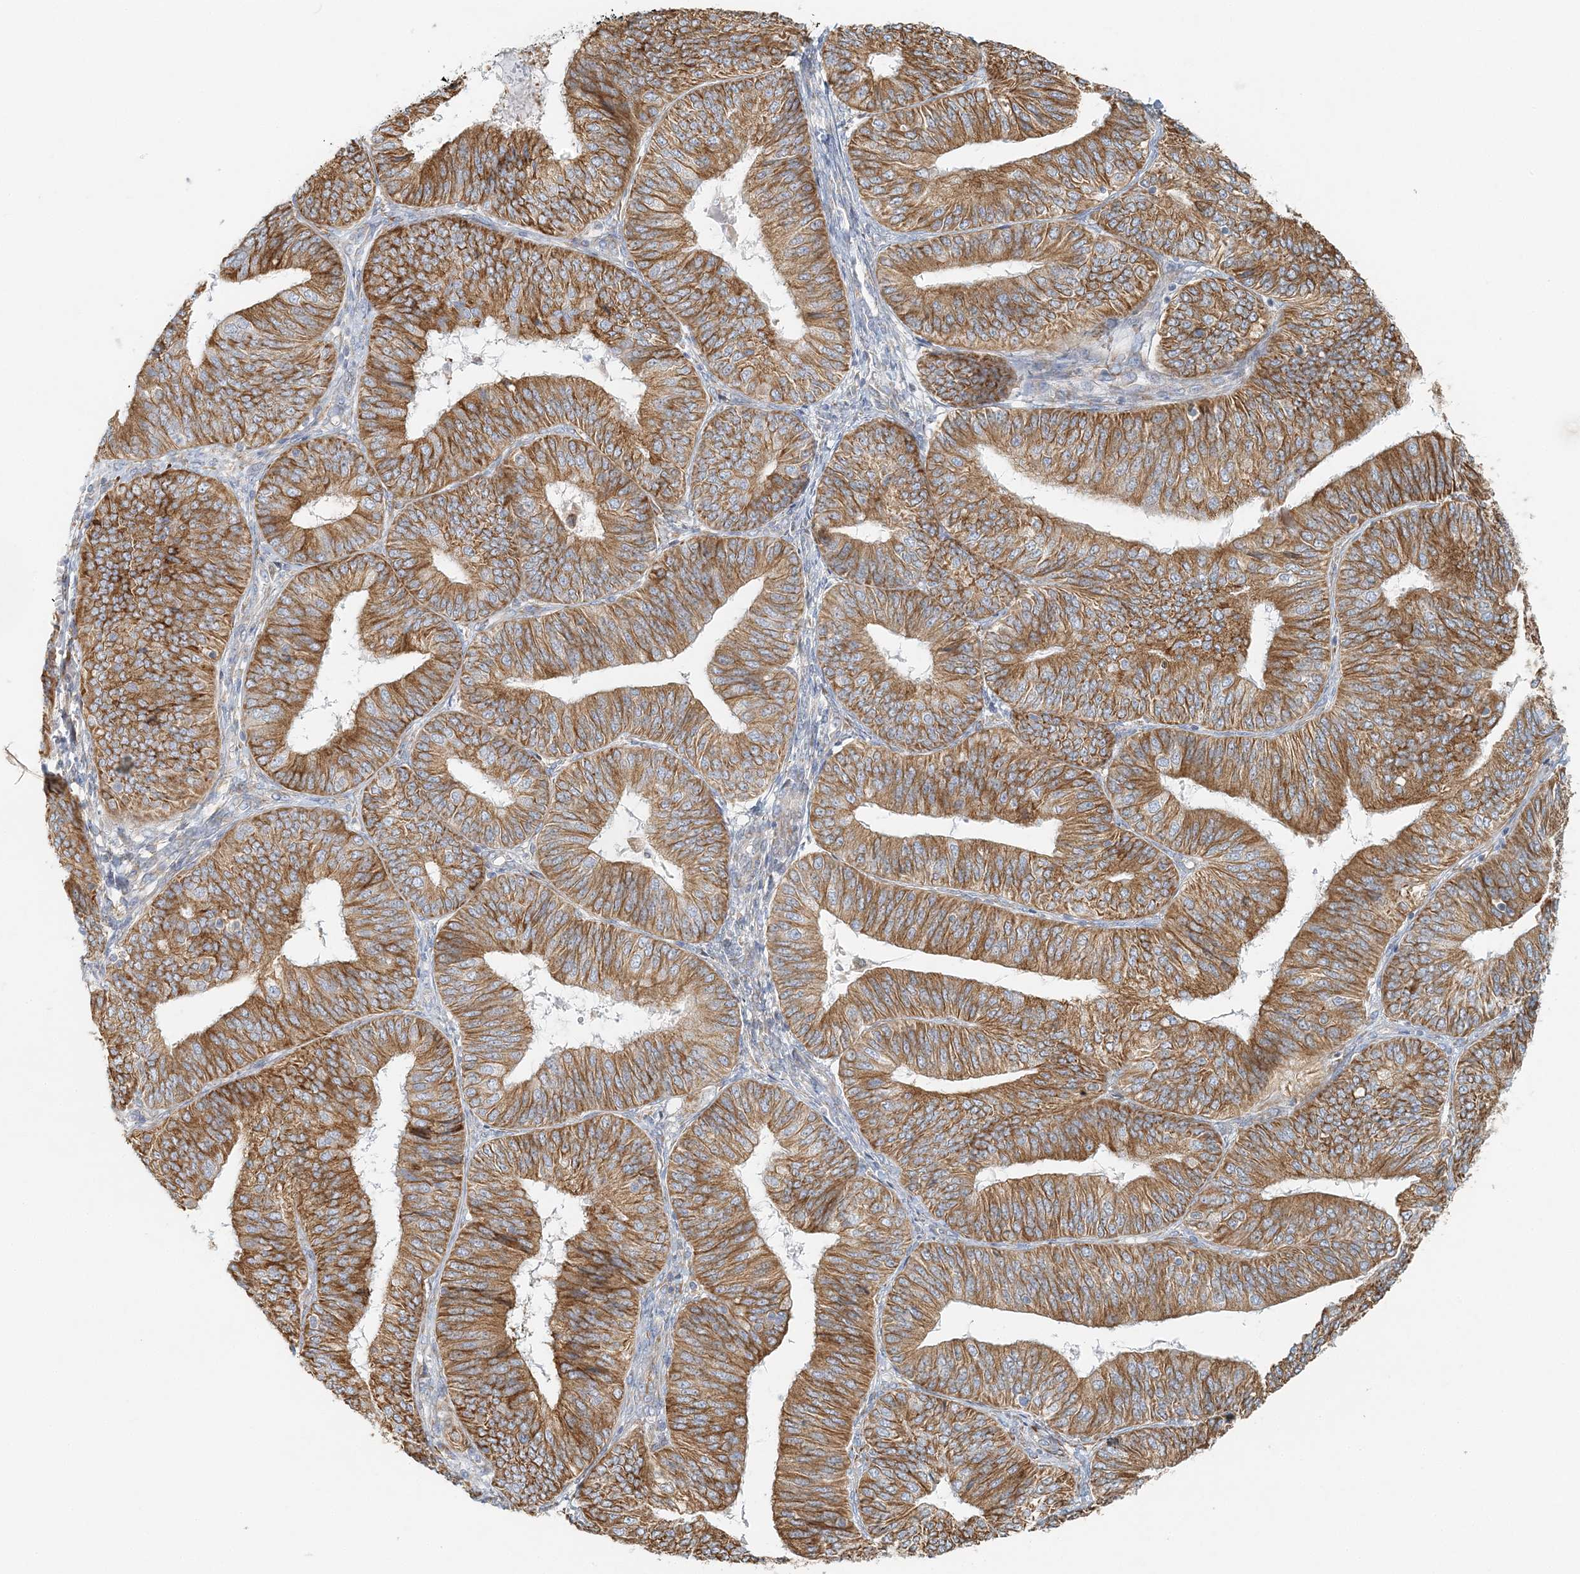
{"staining": {"intensity": "strong", "quantity": ">75%", "location": "cytoplasmic/membranous"}, "tissue": "endometrial cancer", "cell_type": "Tumor cells", "image_type": "cancer", "snomed": [{"axis": "morphology", "description": "Adenocarcinoma, NOS"}, {"axis": "topography", "description": "Endometrium"}], "caption": "Approximately >75% of tumor cells in human endometrial cancer display strong cytoplasmic/membranous protein positivity as visualized by brown immunohistochemical staining.", "gene": "STK11IP", "patient": {"sex": "female", "age": 58}}